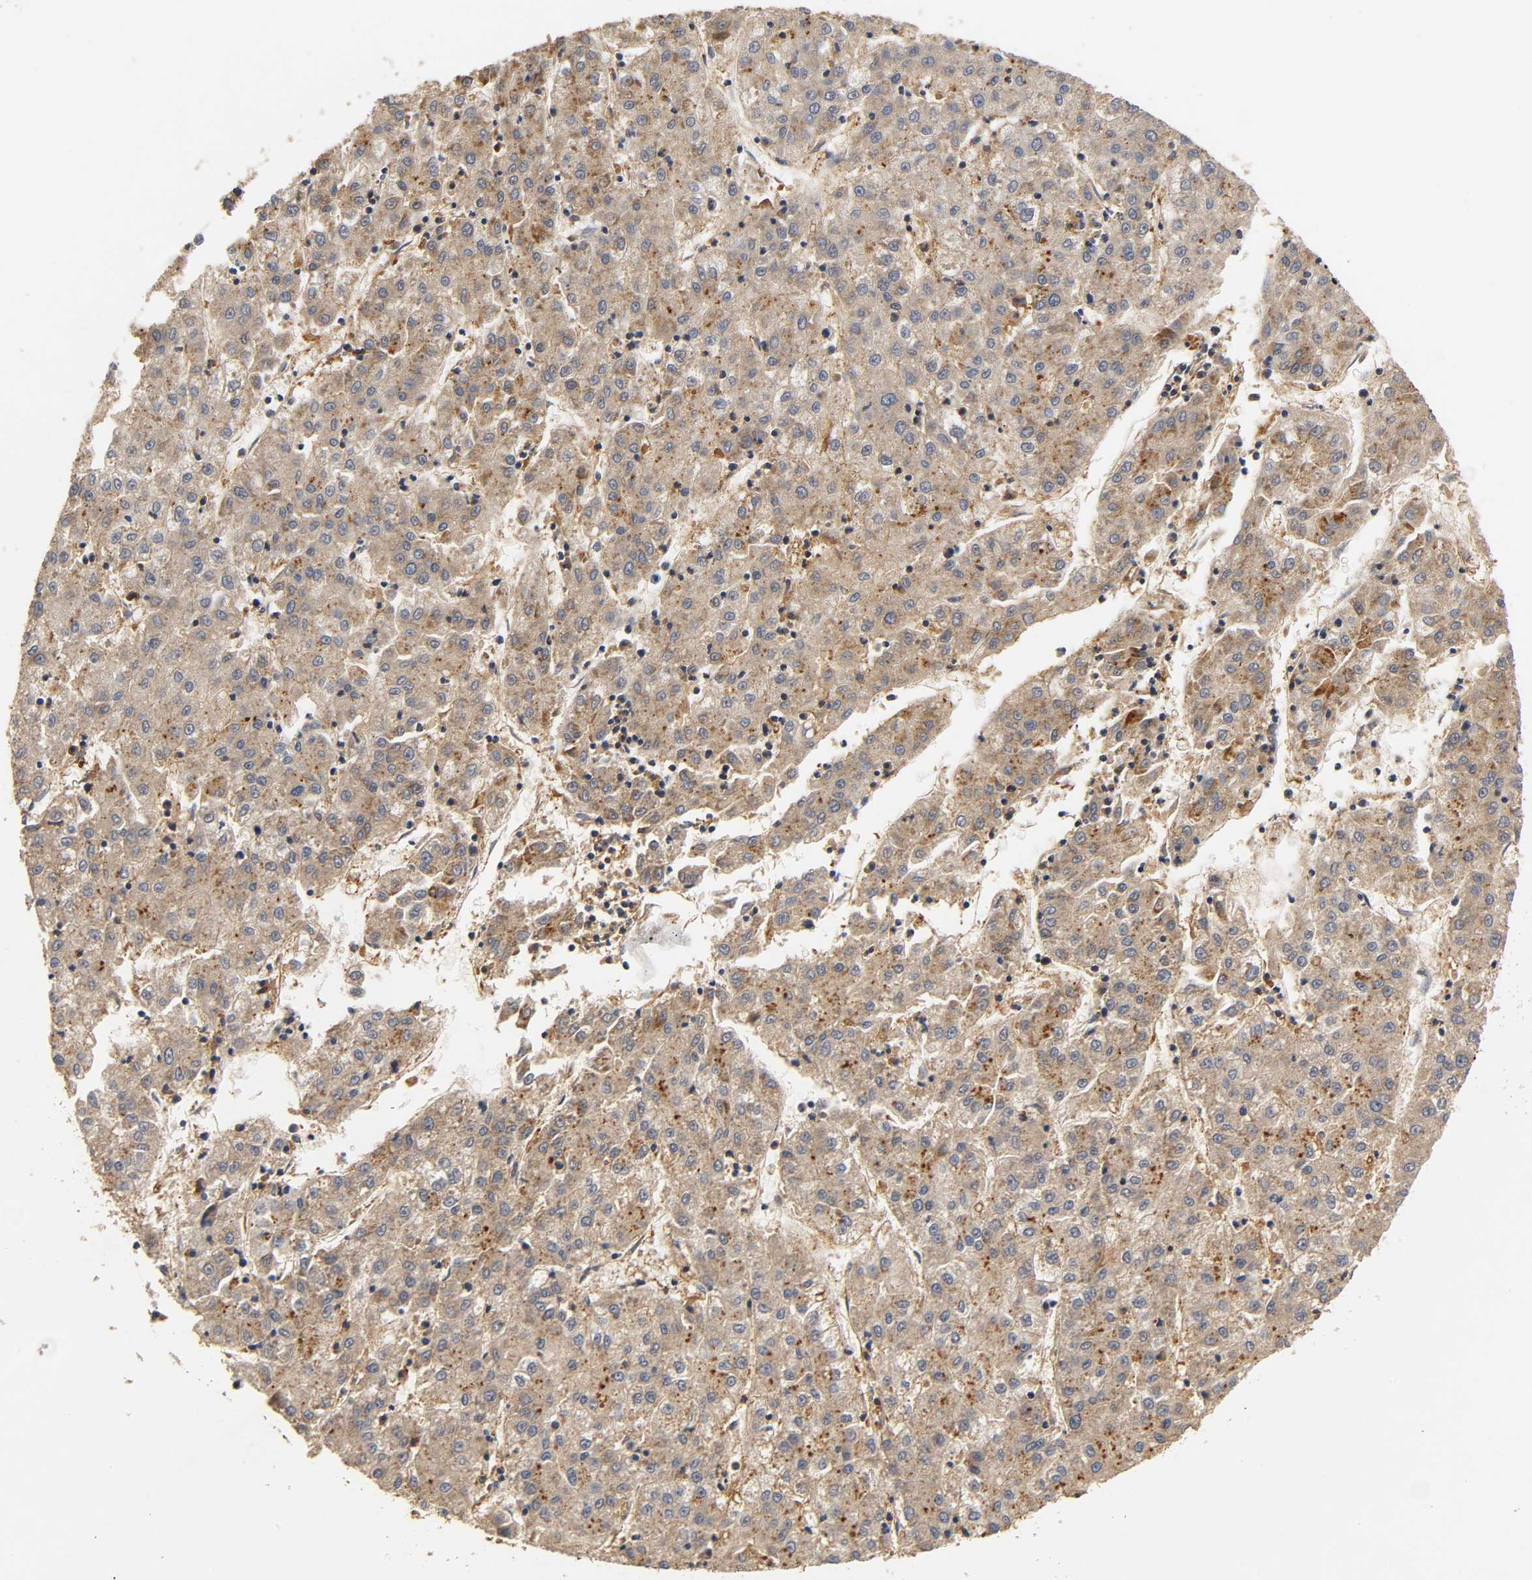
{"staining": {"intensity": "moderate", "quantity": ">75%", "location": "cytoplasmic/membranous"}, "tissue": "liver cancer", "cell_type": "Tumor cells", "image_type": "cancer", "snomed": [{"axis": "morphology", "description": "Carcinoma, Hepatocellular, NOS"}, {"axis": "topography", "description": "Liver"}], "caption": "Moderate cytoplasmic/membranous expression for a protein is appreciated in approximately >75% of tumor cells of liver hepatocellular carcinoma using immunohistochemistry.", "gene": "SCAP", "patient": {"sex": "male", "age": 72}}